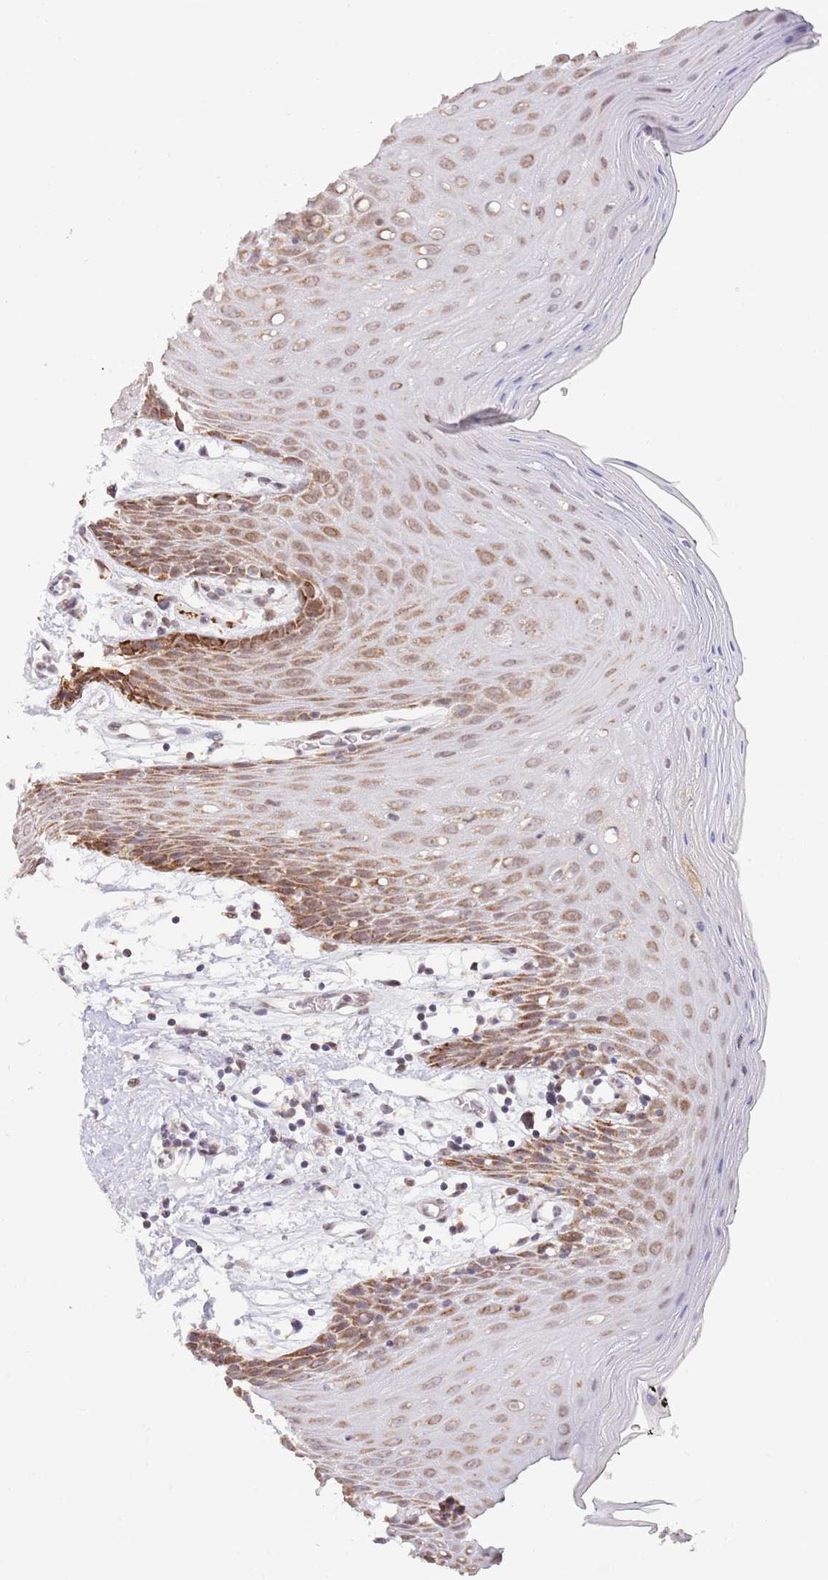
{"staining": {"intensity": "moderate", "quantity": ">75%", "location": "nuclear"}, "tissue": "oral mucosa", "cell_type": "Squamous epithelial cells", "image_type": "normal", "snomed": [{"axis": "morphology", "description": "Normal tissue, NOS"}, {"axis": "topography", "description": "Oral tissue"}, {"axis": "topography", "description": "Tounge, NOS"}], "caption": "Immunohistochemical staining of benign human oral mucosa demonstrates moderate nuclear protein positivity in about >75% of squamous epithelial cells.", "gene": "TIMM13", "patient": {"sex": "female", "age": 59}}